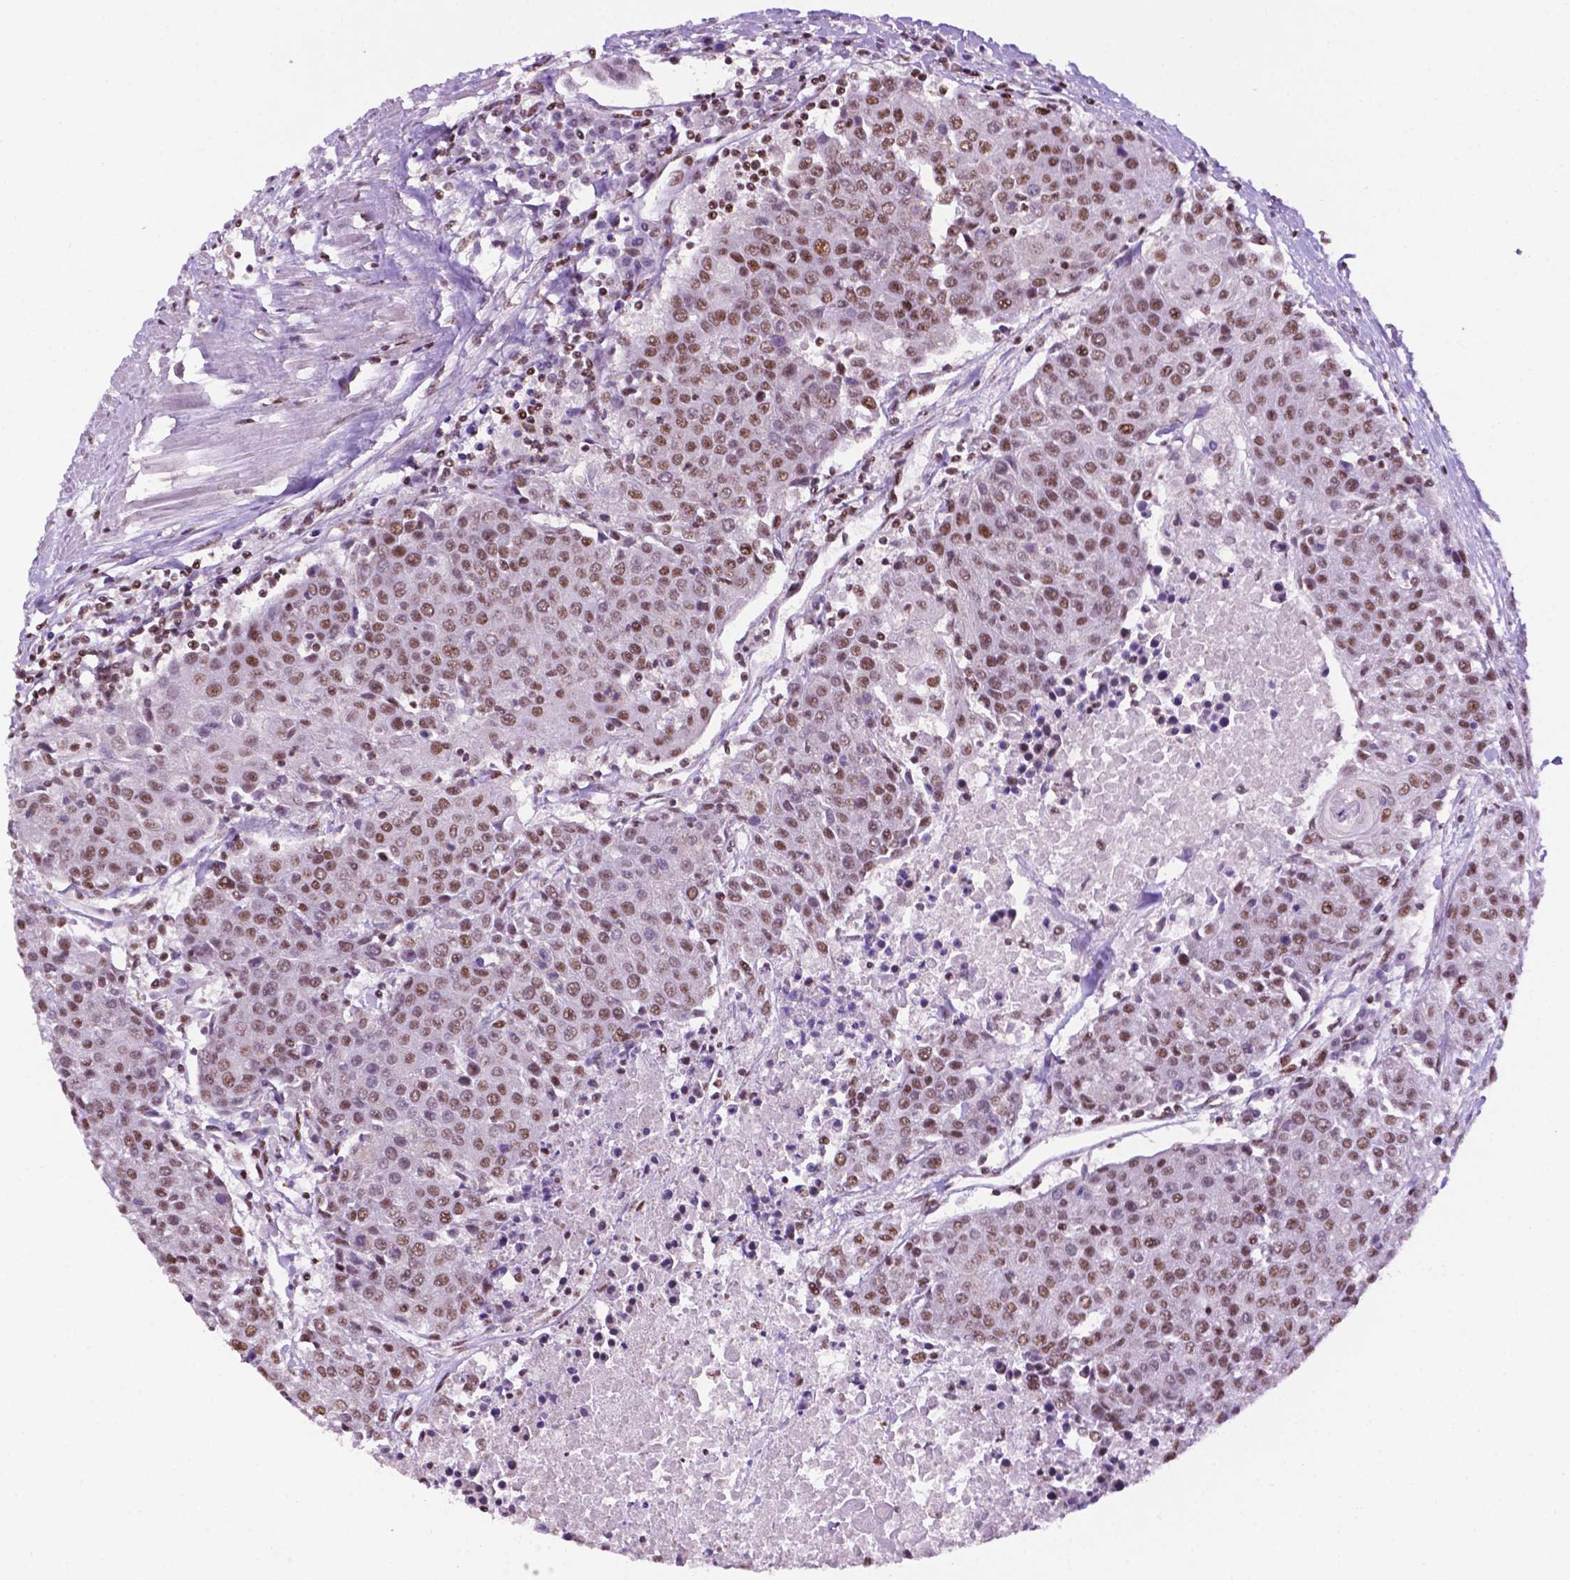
{"staining": {"intensity": "moderate", "quantity": ">75%", "location": "nuclear"}, "tissue": "urothelial cancer", "cell_type": "Tumor cells", "image_type": "cancer", "snomed": [{"axis": "morphology", "description": "Urothelial carcinoma, High grade"}, {"axis": "topography", "description": "Urinary bladder"}], "caption": "Protein staining of urothelial carcinoma (high-grade) tissue exhibits moderate nuclear positivity in about >75% of tumor cells.", "gene": "CCAR2", "patient": {"sex": "female", "age": 85}}